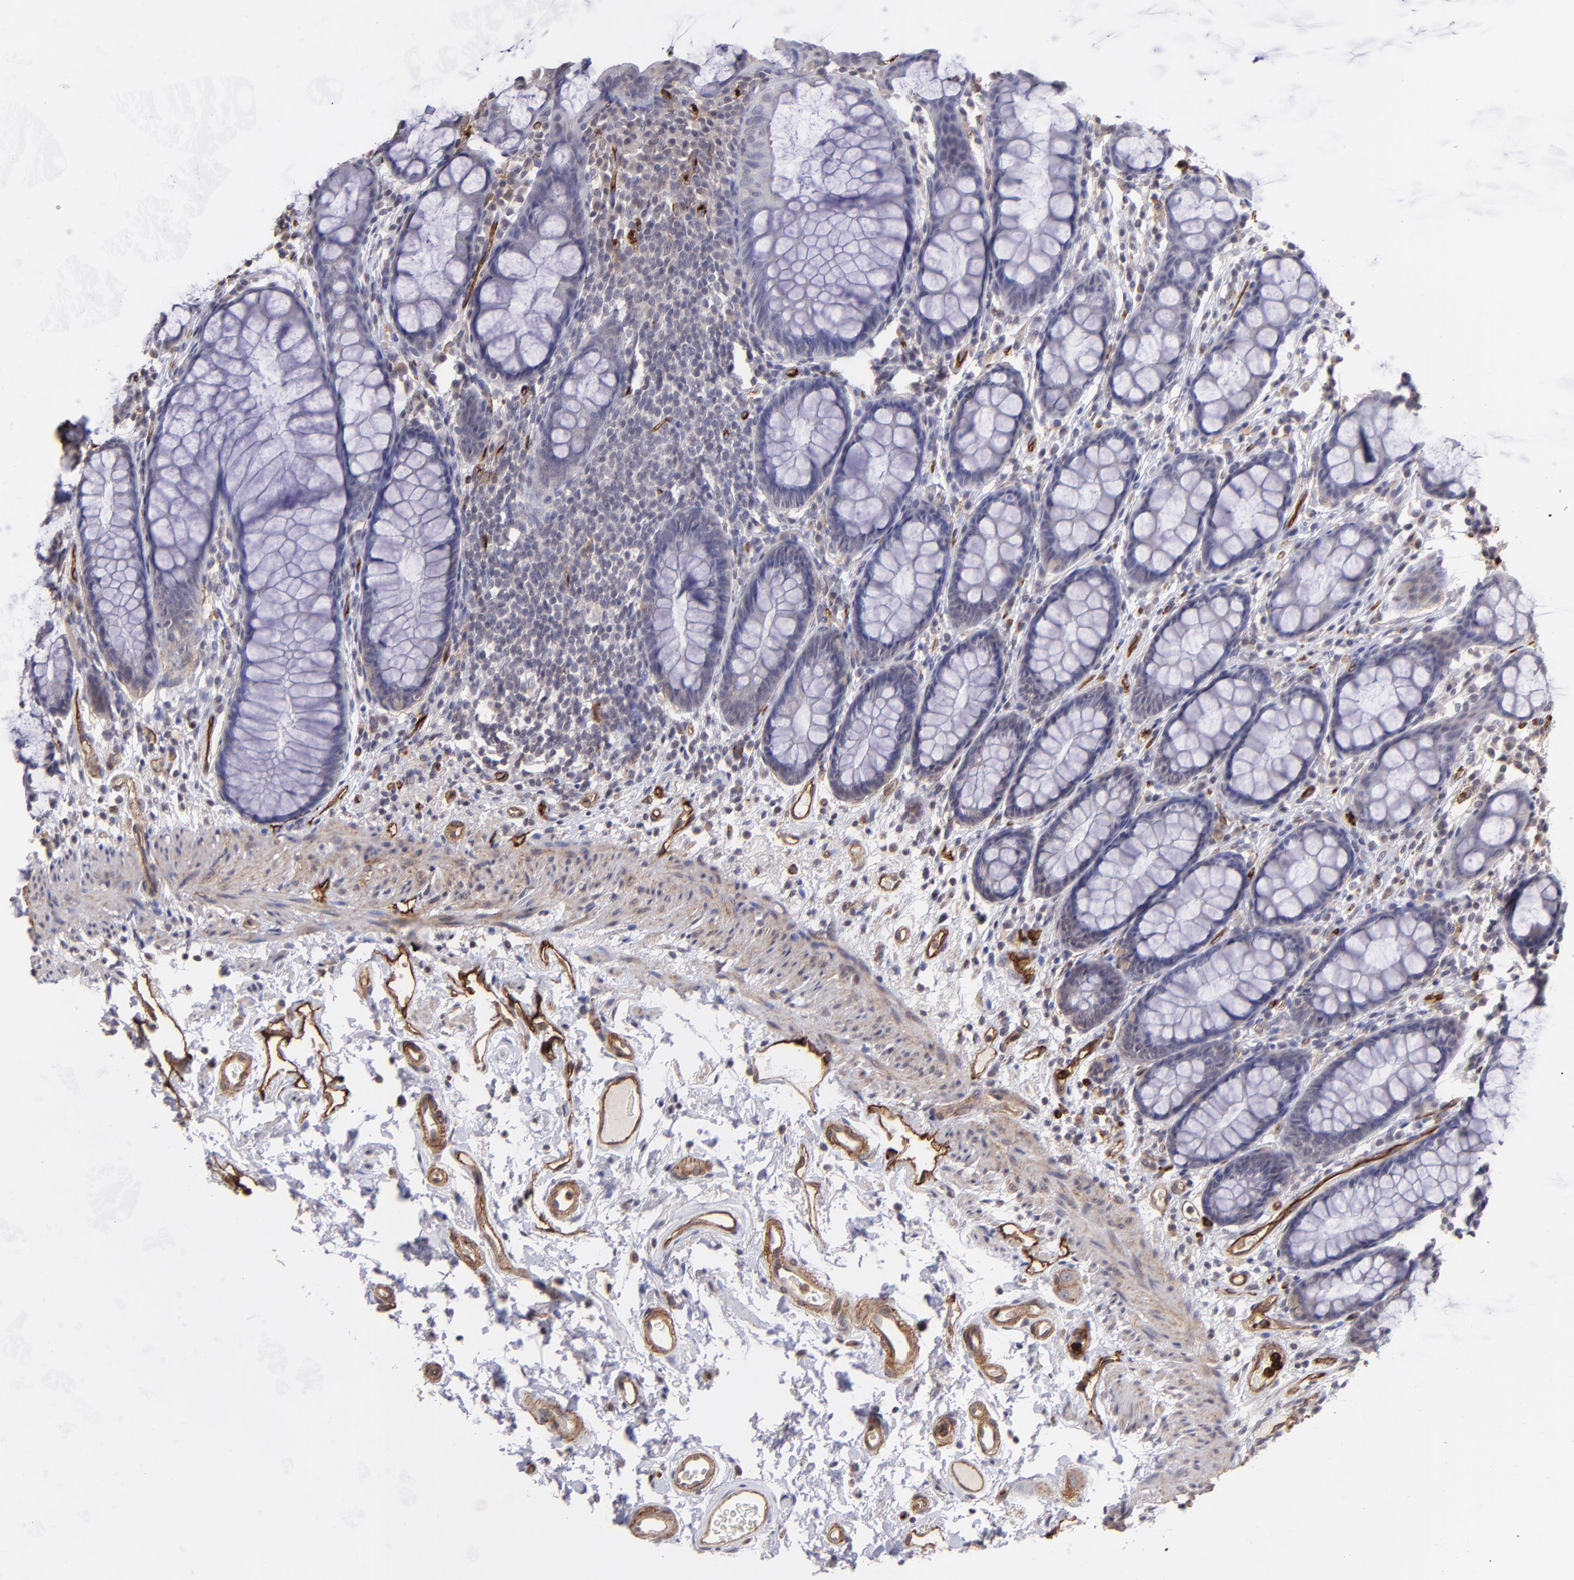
{"staining": {"intensity": "negative", "quantity": "none", "location": "none"}, "tissue": "rectum", "cell_type": "Glandular cells", "image_type": "normal", "snomed": [{"axis": "morphology", "description": "Normal tissue, NOS"}, {"axis": "topography", "description": "Rectum"}], "caption": "Immunohistochemistry image of unremarkable rectum: rectum stained with DAB displays no significant protein expression in glandular cells.", "gene": "DYSF", "patient": {"sex": "male", "age": 92}}